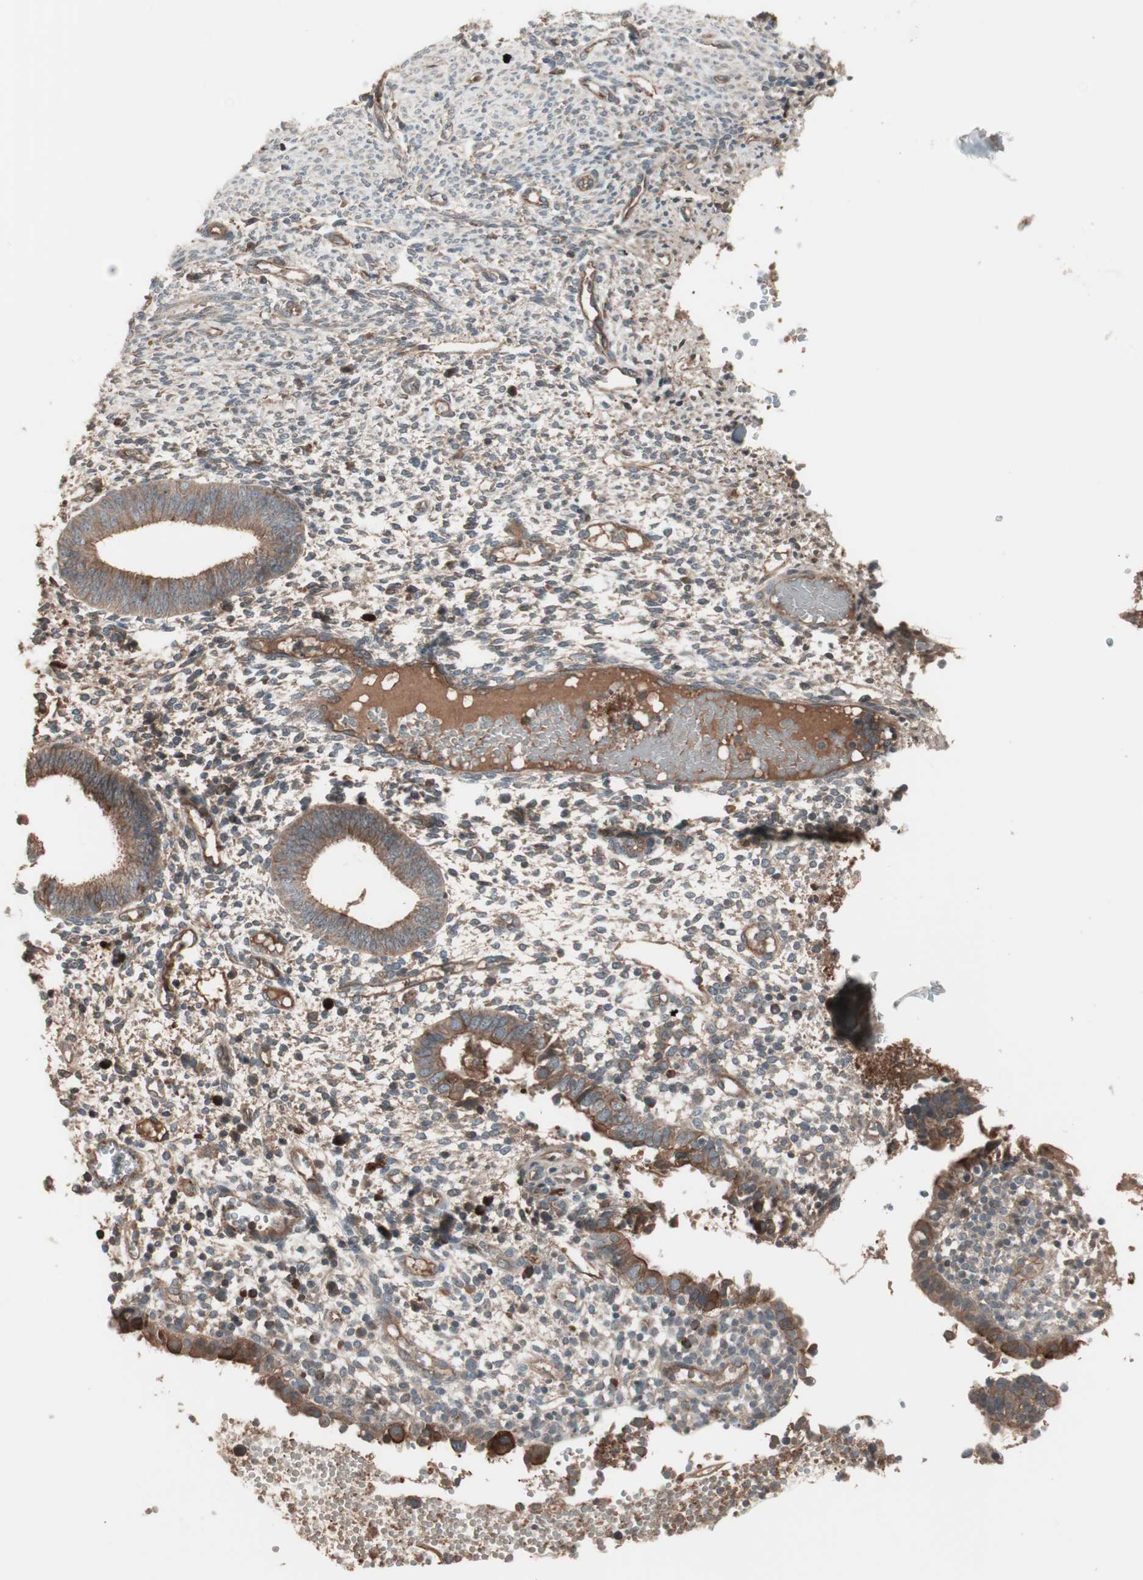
{"staining": {"intensity": "weak", "quantity": "25%-75%", "location": "cytoplasmic/membranous"}, "tissue": "endometrium", "cell_type": "Cells in endometrial stroma", "image_type": "normal", "snomed": [{"axis": "morphology", "description": "Normal tissue, NOS"}, {"axis": "topography", "description": "Endometrium"}], "caption": "DAB immunohistochemical staining of benign endometrium exhibits weak cytoplasmic/membranous protein staining in about 25%-75% of cells in endometrial stroma. (DAB = brown stain, brightfield microscopy at high magnification).", "gene": "TFPI", "patient": {"sex": "female", "age": 35}}